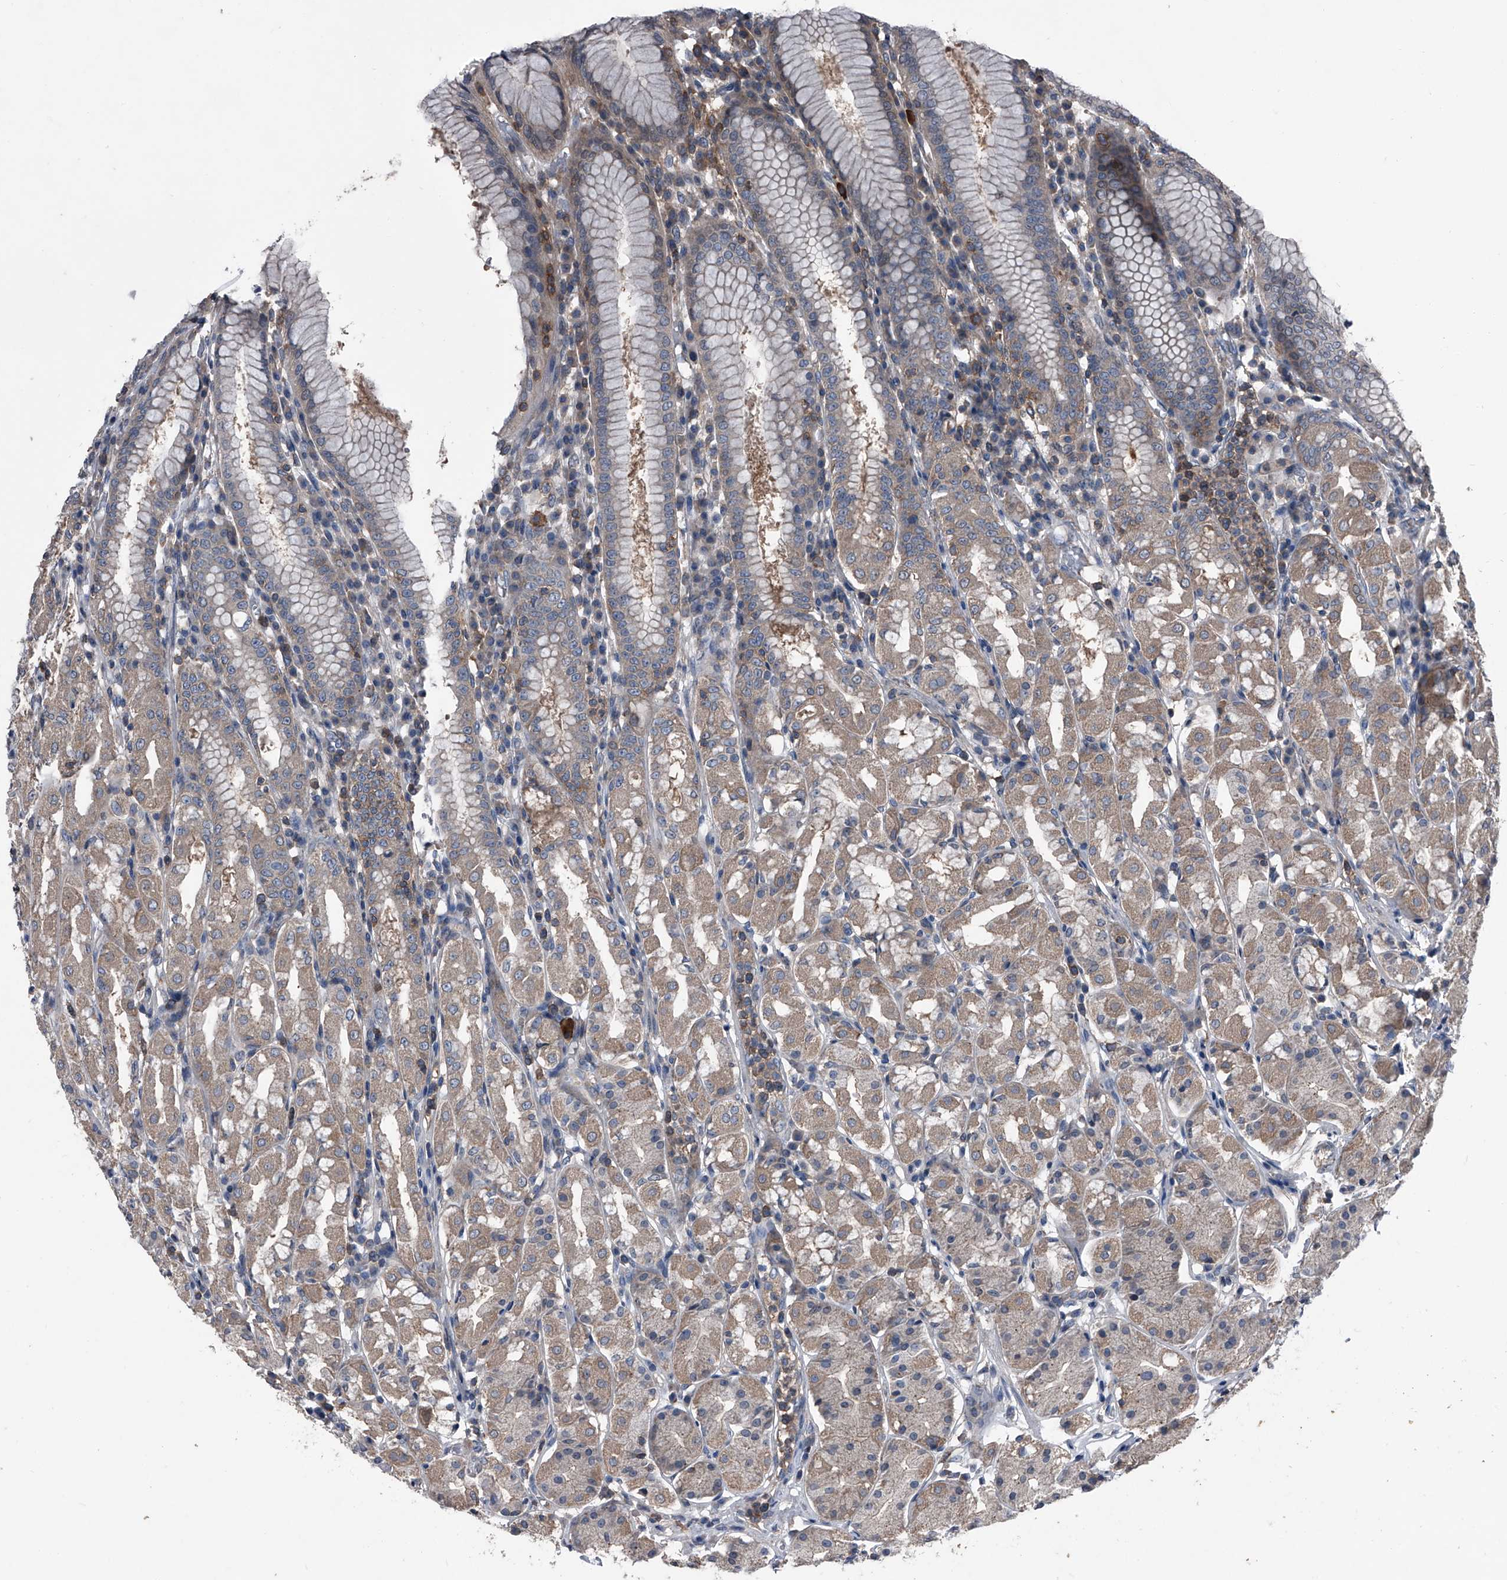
{"staining": {"intensity": "weak", "quantity": "25%-75%", "location": "cytoplasmic/membranous"}, "tissue": "stomach", "cell_type": "Glandular cells", "image_type": "normal", "snomed": [{"axis": "morphology", "description": "Normal tissue, NOS"}, {"axis": "topography", "description": "Stomach"}, {"axis": "topography", "description": "Stomach, lower"}], "caption": "A photomicrograph of stomach stained for a protein demonstrates weak cytoplasmic/membranous brown staining in glandular cells. (DAB IHC with brightfield microscopy, high magnification).", "gene": "PIP5K1A", "patient": {"sex": "female", "age": 56}}